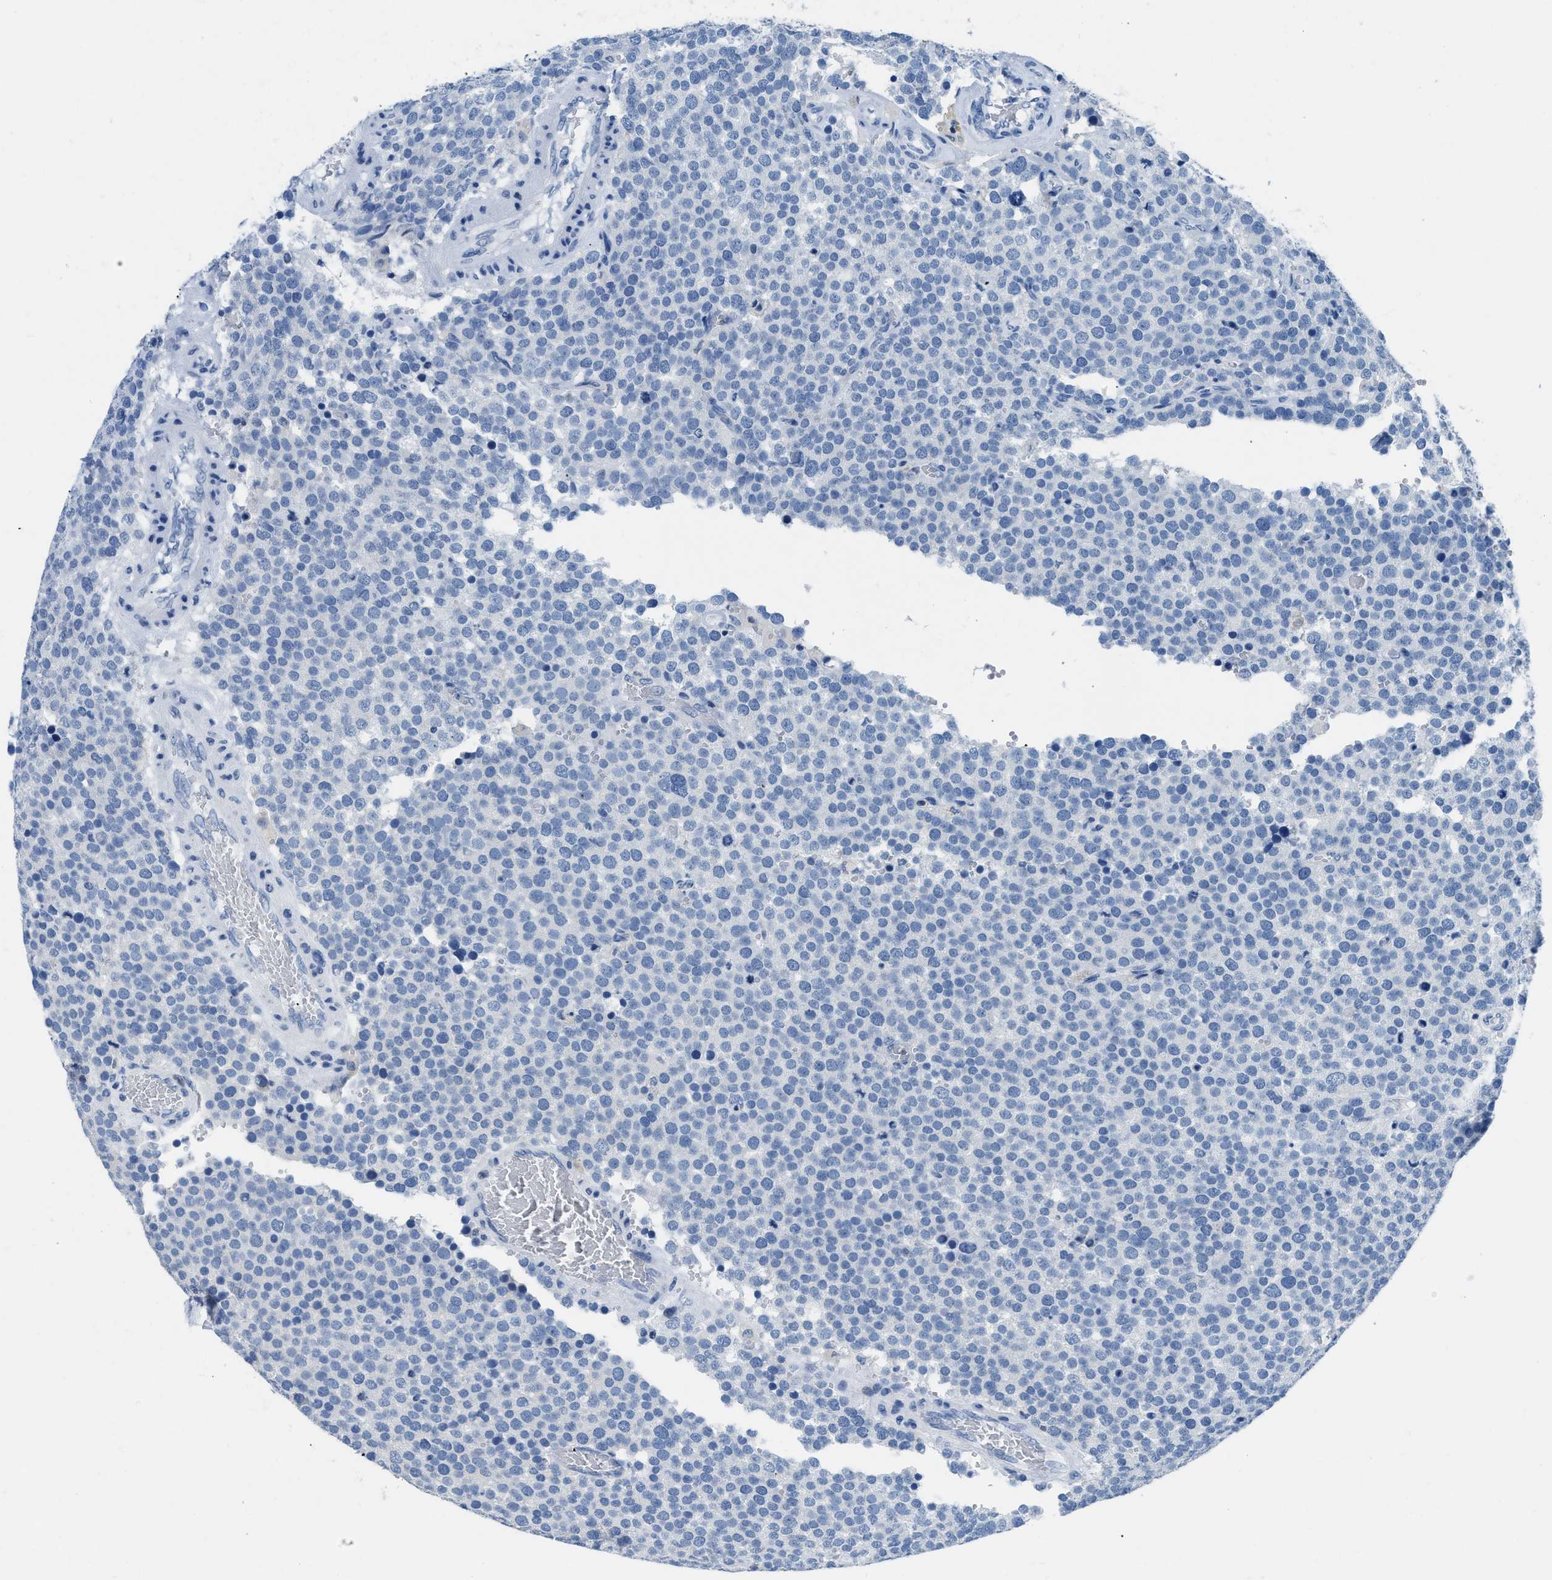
{"staining": {"intensity": "negative", "quantity": "none", "location": "none"}, "tissue": "testis cancer", "cell_type": "Tumor cells", "image_type": "cancer", "snomed": [{"axis": "morphology", "description": "Normal tissue, NOS"}, {"axis": "morphology", "description": "Seminoma, NOS"}, {"axis": "topography", "description": "Testis"}], "caption": "Immunohistochemistry of human seminoma (testis) displays no positivity in tumor cells. The staining was performed using DAB (3,3'-diaminobenzidine) to visualize the protein expression in brown, while the nuclei were stained in blue with hematoxylin (Magnification: 20x).", "gene": "NFATC2", "patient": {"sex": "male", "age": 71}}